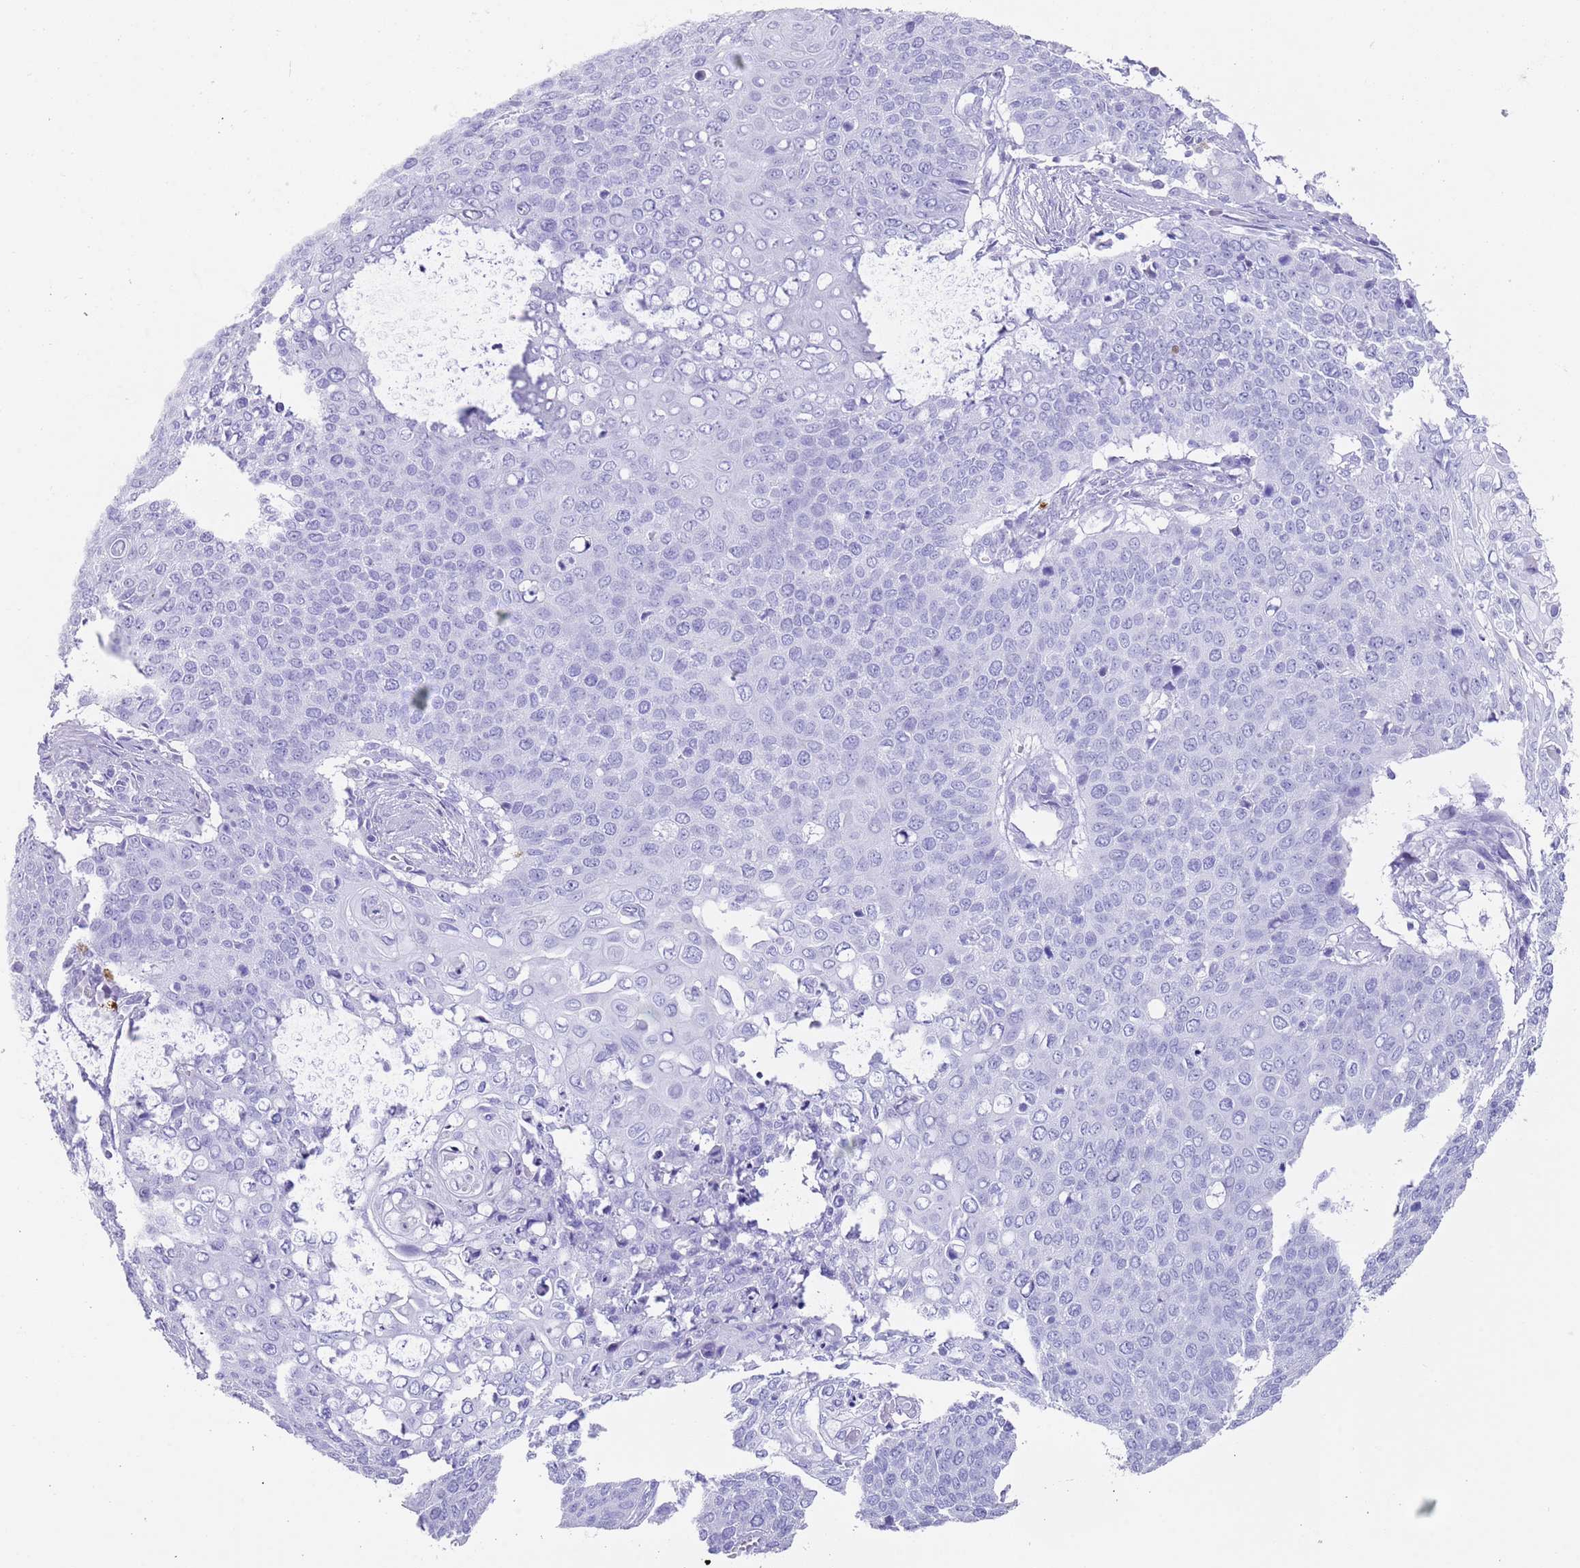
{"staining": {"intensity": "negative", "quantity": "none", "location": "none"}, "tissue": "cervical cancer", "cell_type": "Tumor cells", "image_type": "cancer", "snomed": [{"axis": "morphology", "description": "Squamous cell carcinoma, NOS"}, {"axis": "topography", "description": "Cervix"}], "caption": "This histopathology image is of cervical squamous cell carcinoma stained with immunohistochemistry to label a protein in brown with the nuclei are counter-stained blue. There is no expression in tumor cells.", "gene": "MYADML2", "patient": {"sex": "female", "age": 39}}